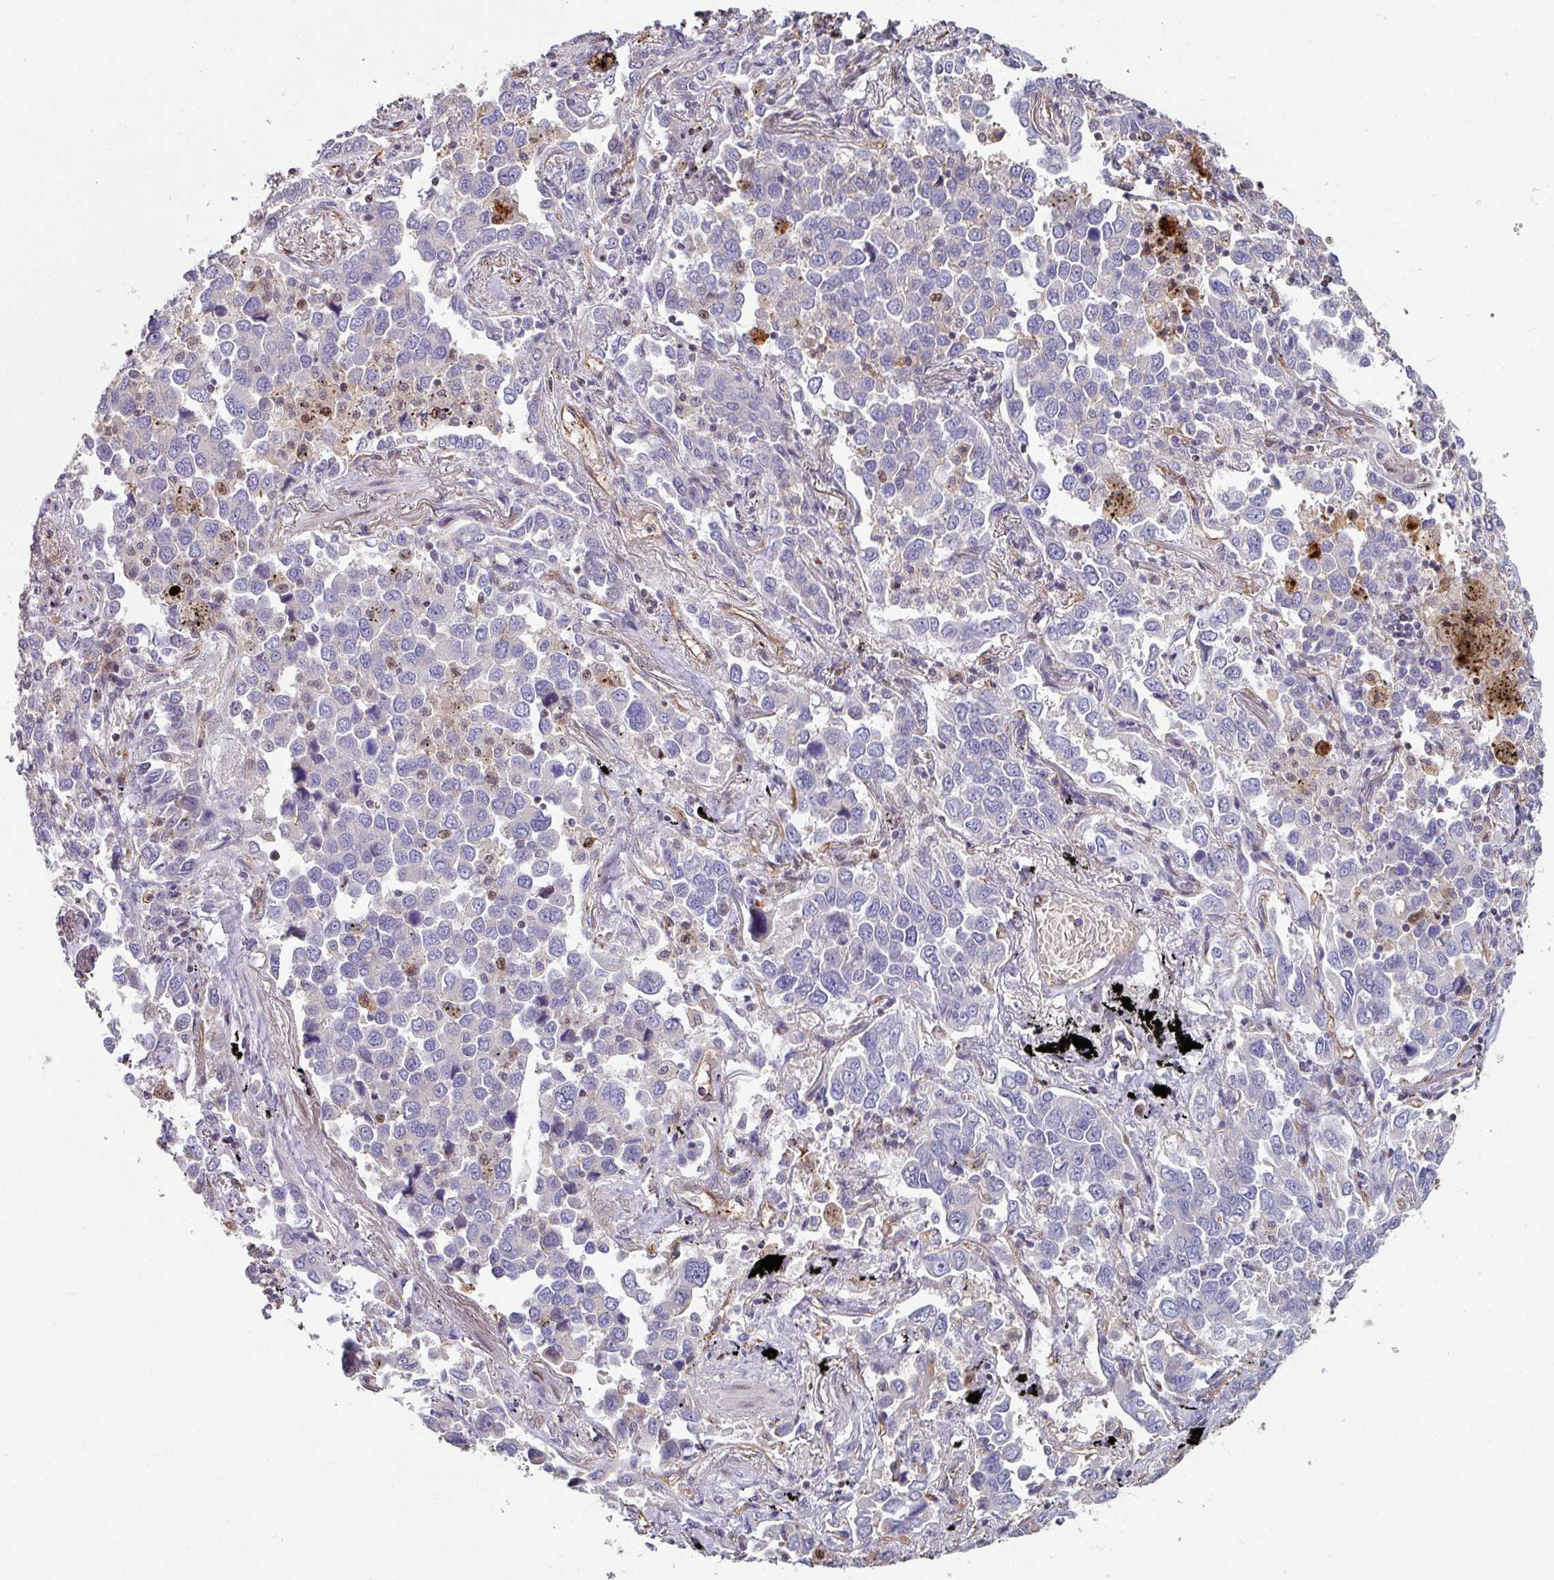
{"staining": {"intensity": "negative", "quantity": "none", "location": "none"}, "tissue": "lung cancer", "cell_type": "Tumor cells", "image_type": "cancer", "snomed": [{"axis": "morphology", "description": "Adenocarcinoma, NOS"}, {"axis": "topography", "description": "Lung"}], "caption": "A high-resolution photomicrograph shows IHC staining of lung adenocarcinoma, which reveals no significant staining in tumor cells. The staining was performed using DAB (3,3'-diaminobenzidine) to visualize the protein expression in brown, while the nuclei were stained in blue with hematoxylin (Magnification: 20x).", "gene": "ANO9", "patient": {"sex": "male", "age": 67}}